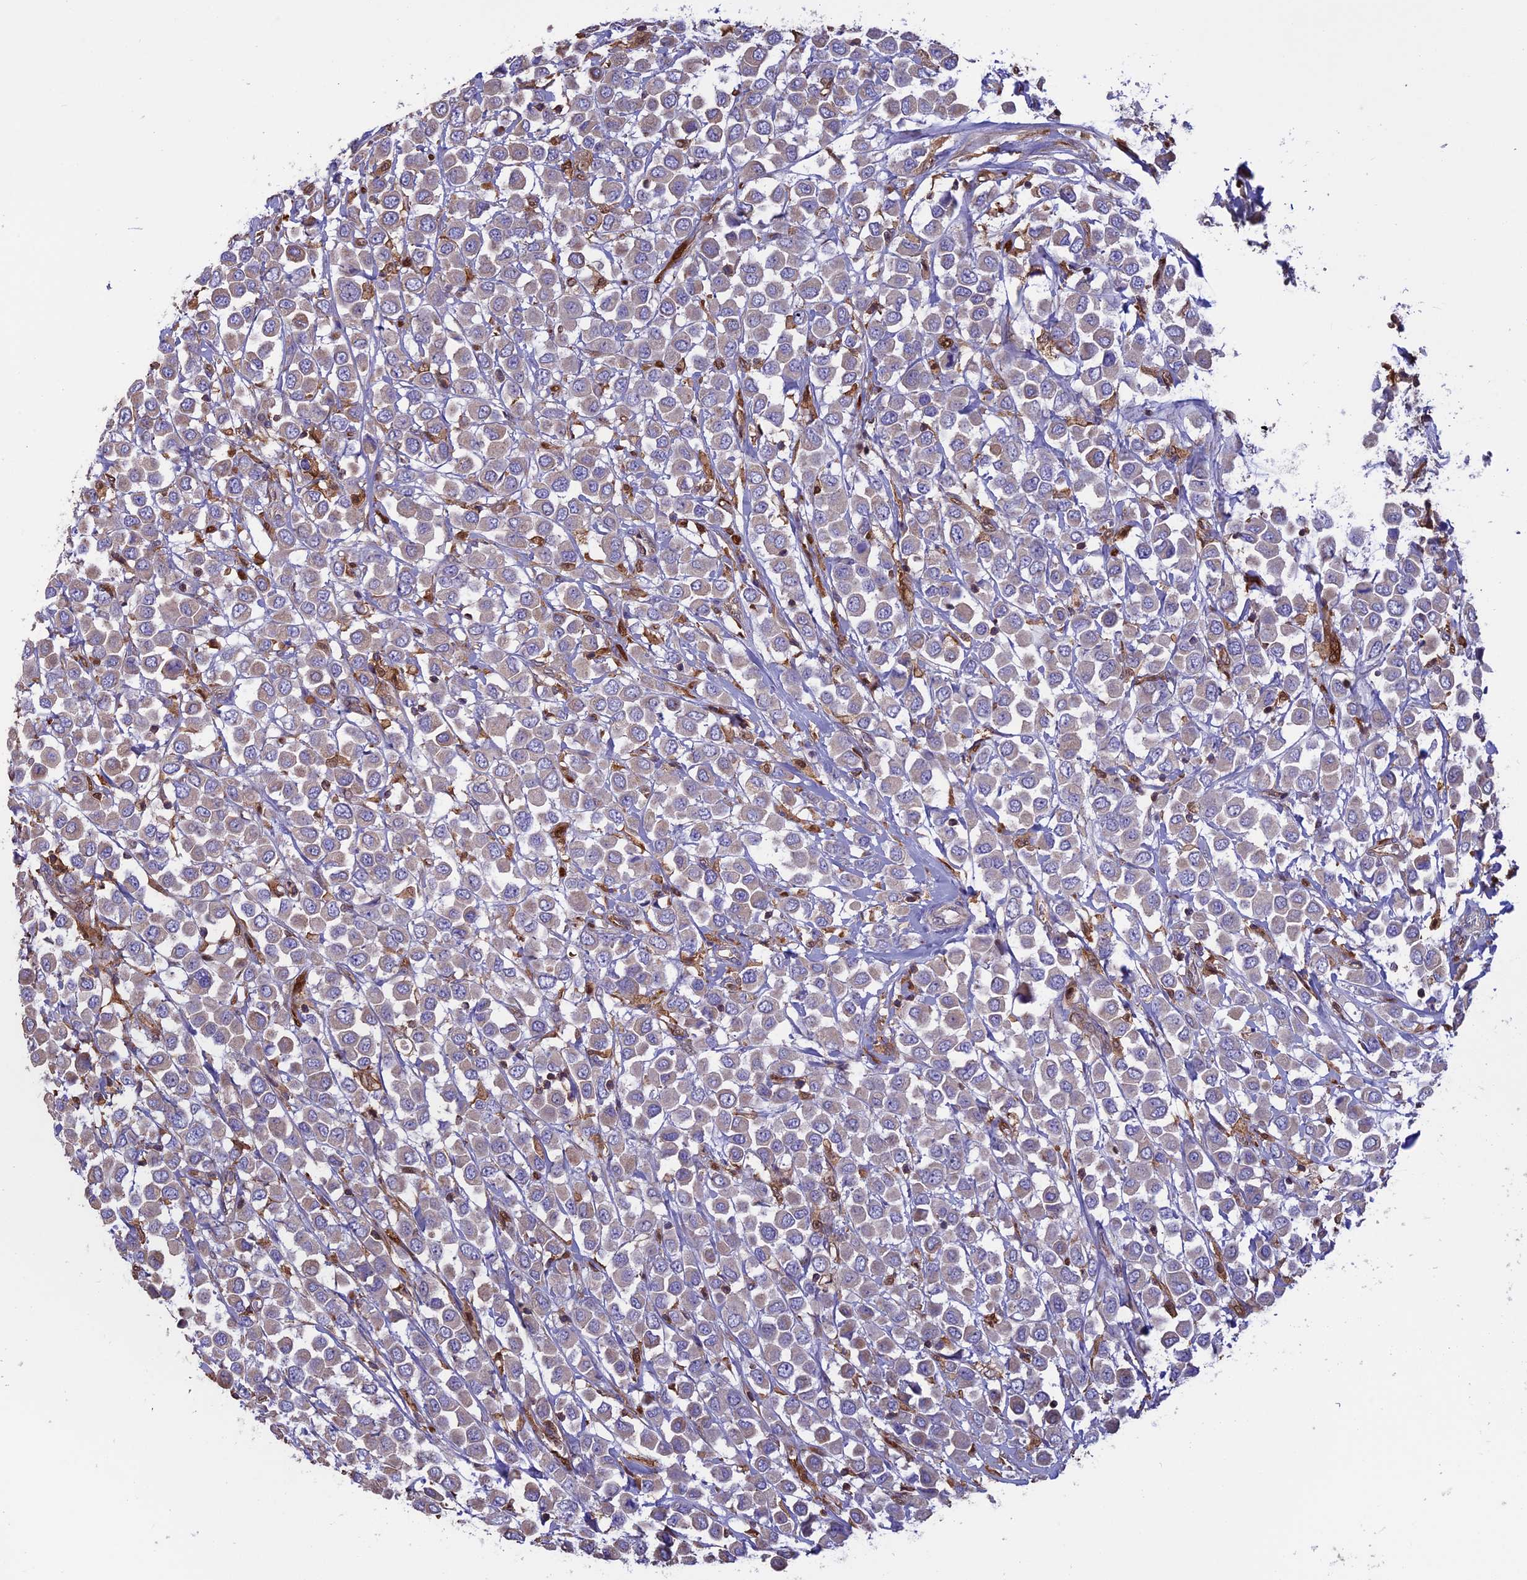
{"staining": {"intensity": "weak", "quantity": "<25%", "location": "cytoplasmic/membranous"}, "tissue": "breast cancer", "cell_type": "Tumor cells", "image_type": "cancer", "snomed": [{"axis": "morphology", "description": "Duct carcinoma"}, {"axis": "topography", "description": "Breast"}], "caption": "DAB (3,3'-diaminobenzidine) immunohistochemical staining of intraductal carcinoma (breast) demonstrates no significant positivity in tumor cells.", "gene": "ARHGAP18", "patient": {"sex": "female", "age": 61}}